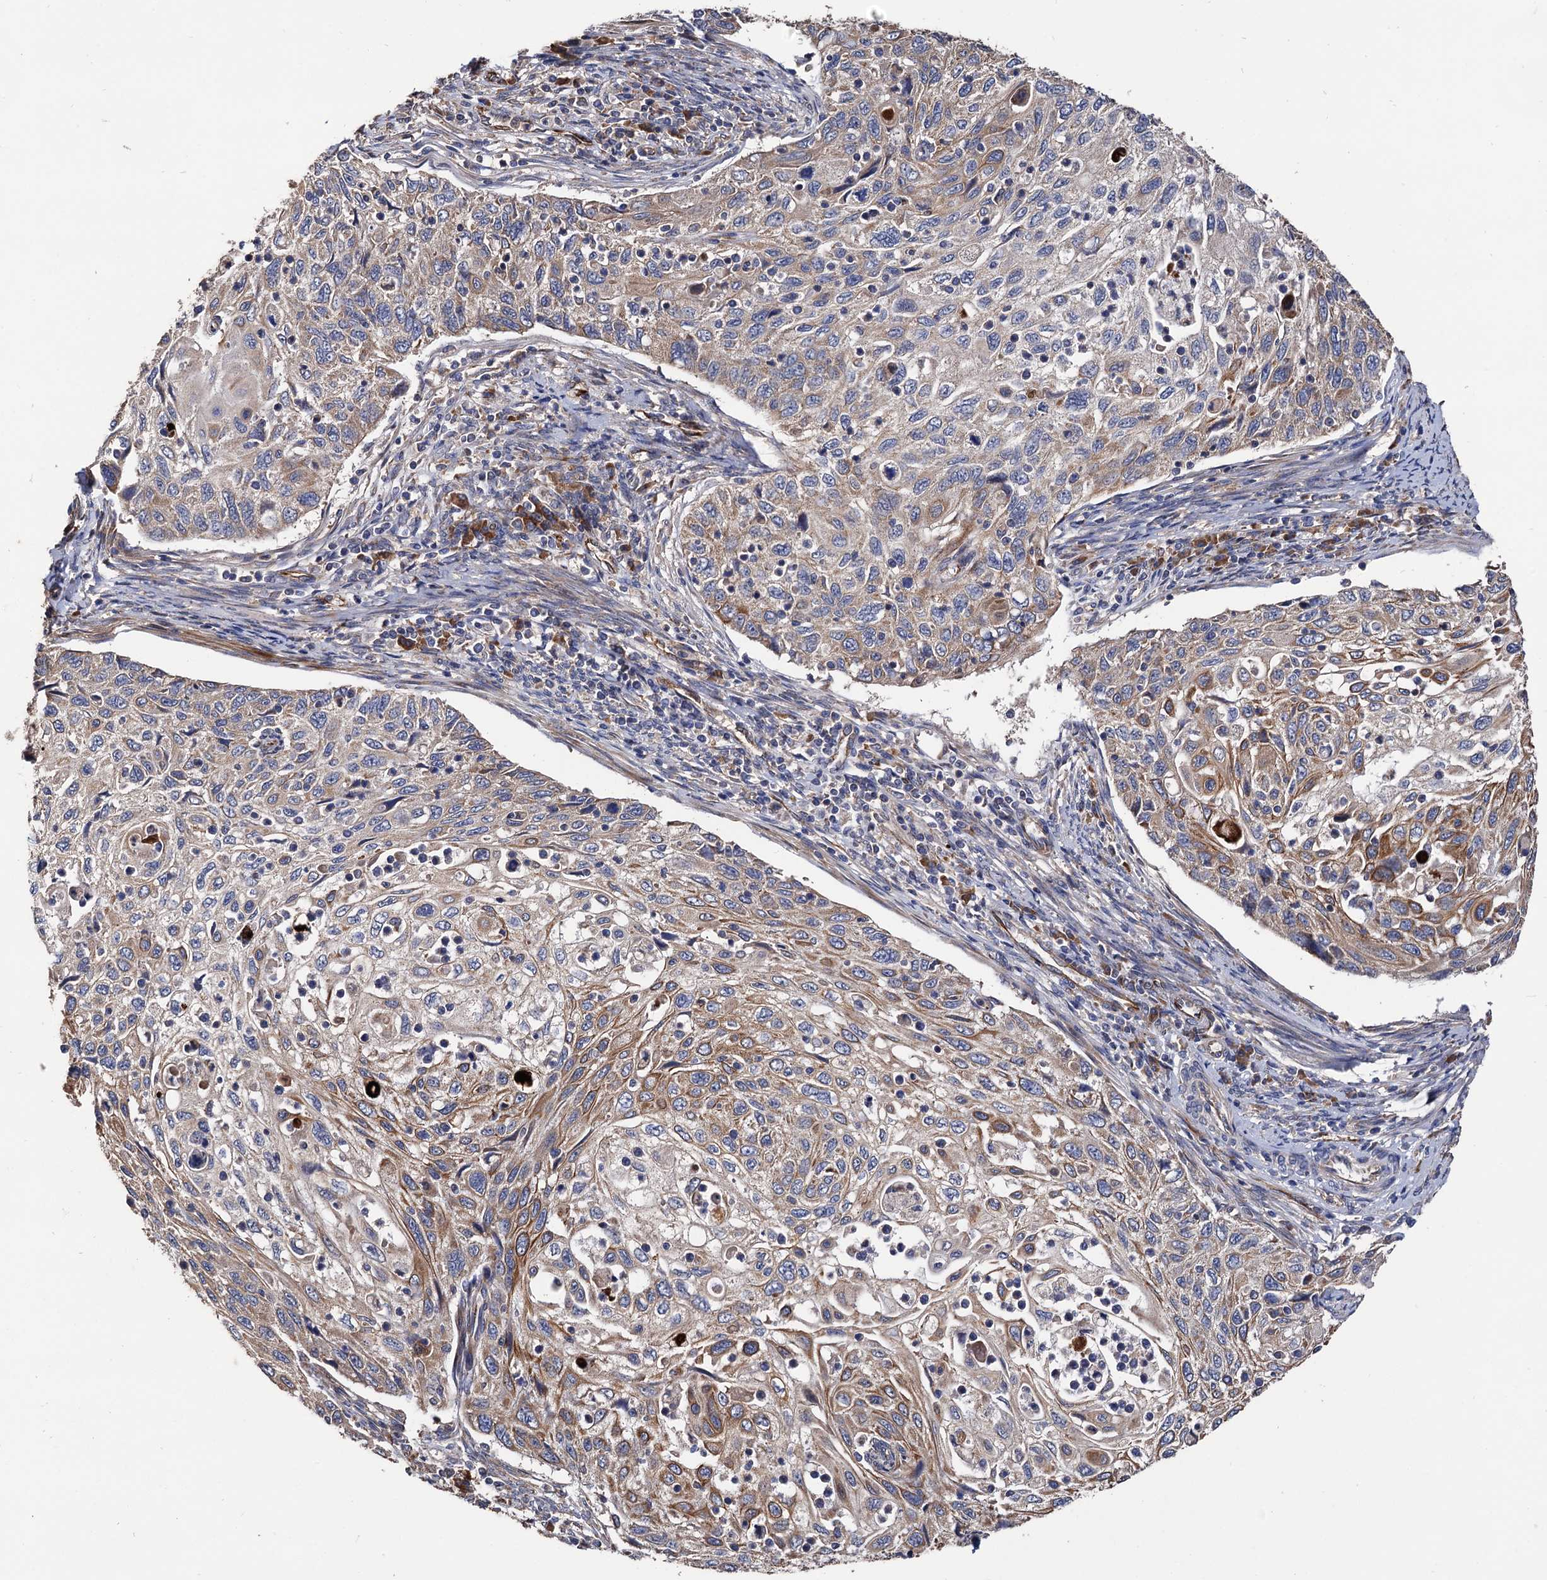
{"staining": {"intensity": "moderate", "quantity": ">75%", "location": "cytoplasmic/membranous"}, "tissue": "cervical cancer", "cell_type": "Tumor cells", "image_type": "cancer", "snomed": [{"axis": "morphology", "description": "Squamous cell carcinoma, NOS"}, {"axis": "topography", "description": "Cervix"}], "caption": "The immunohistochemical stain labels moderate cytoplasmic/membranous expression in tumor cells of cervical cancer tissue.", "gene": "RASSF1", "patient": {"sex": "female", "age": 70}}